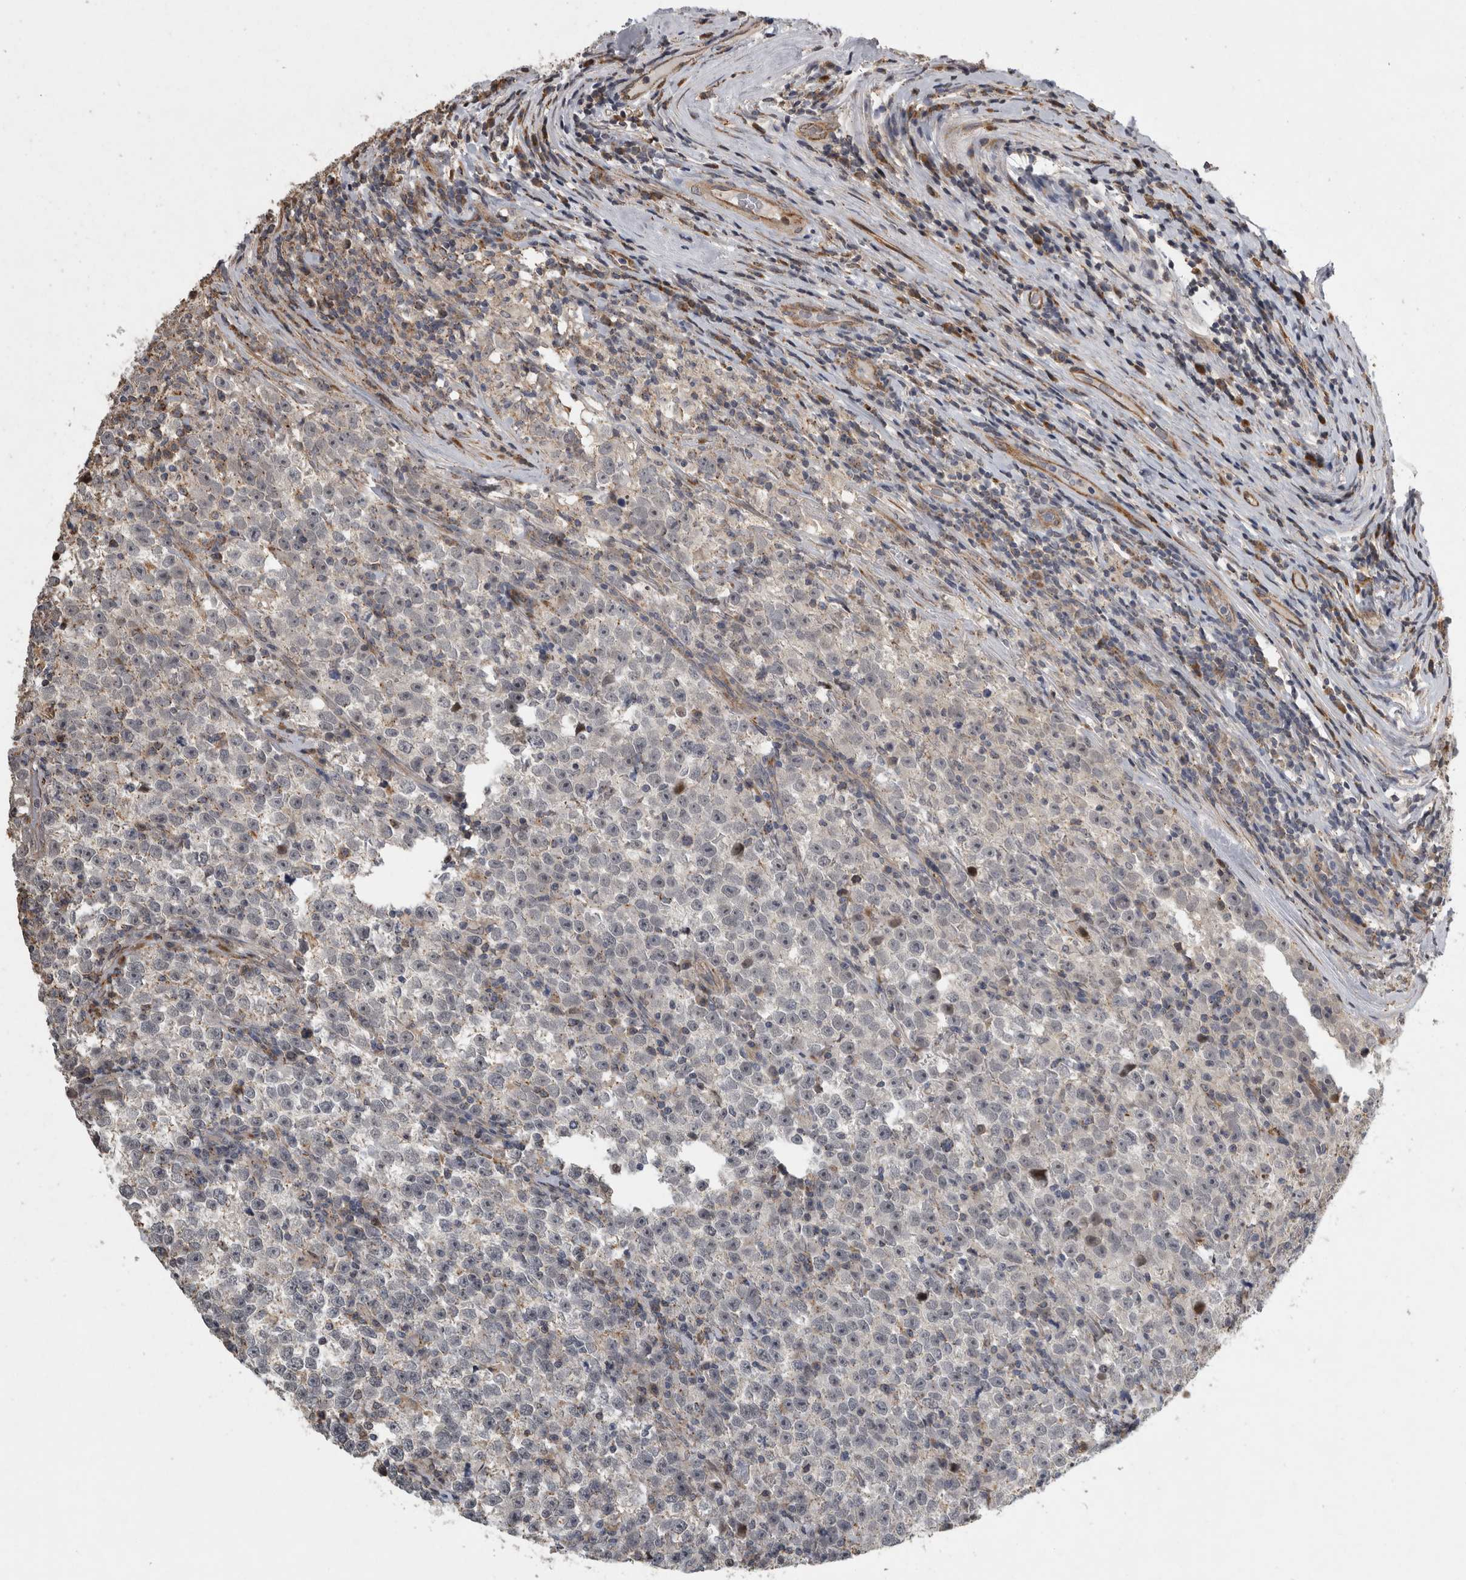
{"staining": {"intensity": "negative", "quantity": "none", "location": "none"}, "tissue": "testis cancer", "cell_type": "Tumor cells", "image_type": "cancer", "snomed": [{"axis": "morphology", "description": "Normal tissue, NOS"}, {"axis": "morphology", "description": "Seminoma, NOS"}, {"axis": "topography", "description": "Testis"}], "caption": "DAB immunohistochemical staining of human testis seminoma demonstrates no significant expression in tumor cells.", "gene": "MPDZ", "patient": {"sex": "male", "age": 43}}